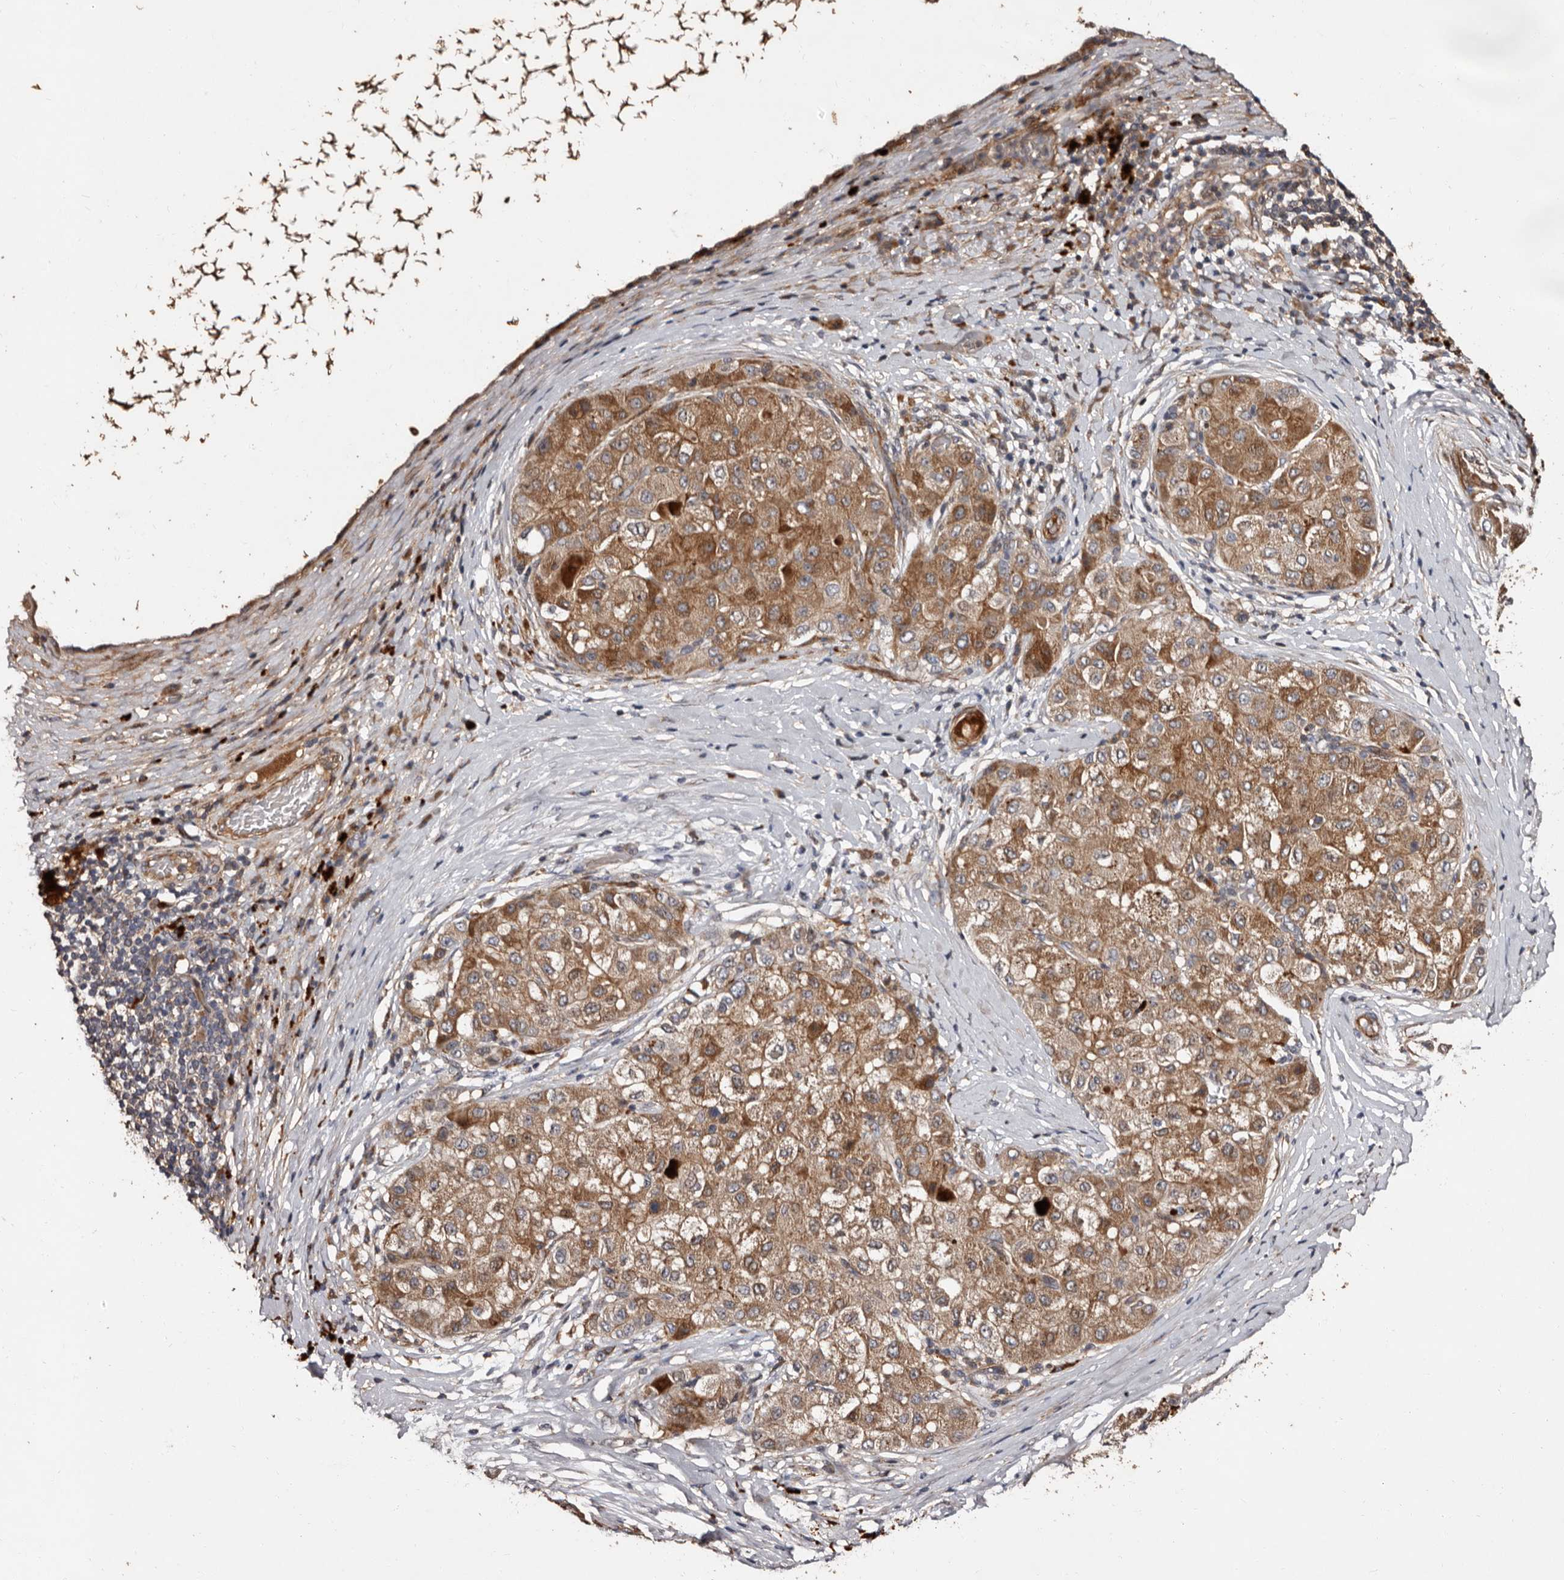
{"staining": {"intensity": "moderate", "quantity": ">75%", "location": "cytoplasmic/membranous"}, "tissue": "liver cancer", "cell_type": "Tumor cells", "image_type": "cancer", "snomed": [{"axis": "morphology", "description": "Carcinoma, Hepatocellular, NOS"}, {"axis": "topography", "description": "Liver"}], "caption": "DAB (3,3'-diaminobenzidine) immunohistochemical staining of human liver cancer (hepatocellular carcinoma) reveals moderate cytoplasmic/membranous protein expression in approximately >75% of tumor cells. The staining is performed using DAB (3,3'-diaminobenzidine) brown chromogen to label protein expression. The nuclei are counter-stained blue using hematoxylin.", "gene": "PRKD3", "patient": {"sex": "male", "age": 80}}